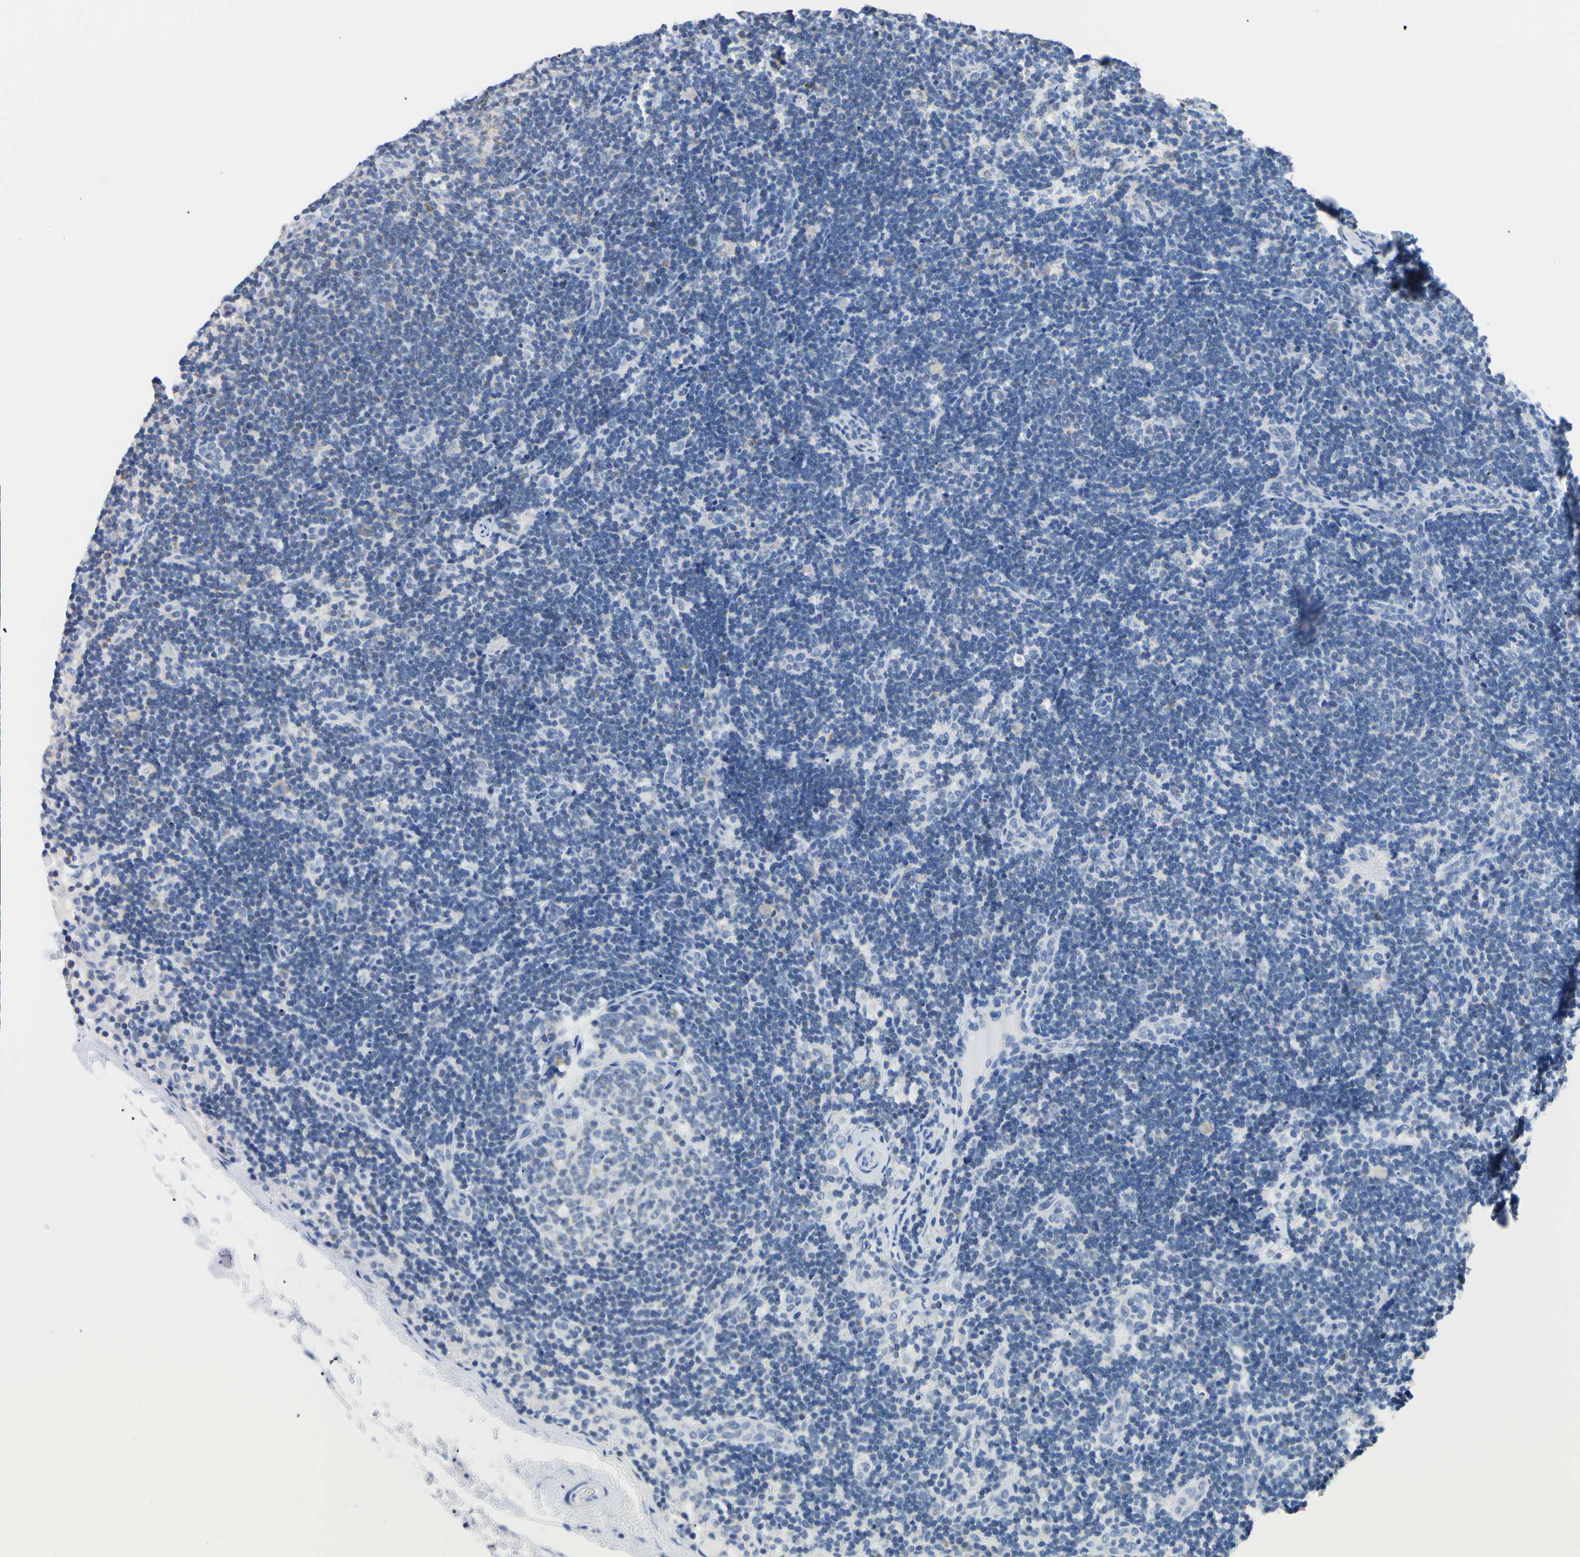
{"staining": {"intensity": "negative", "quantity": "none", "location": "none"}, "tissue": "lymph node", "cell_type": "Germinal center cells", "image_type": "normal", "snomed": [{"axis": "morphology", "description": "Normal tissue, NOS"}, {"axis": "topography", "description": "Lymph node"}], "caption": "This is a micrograph of immunohistochemistry (IHC) staining of unremarkable lymph node, which shows no positivity in germinal center cells.", "gene": "CLPP", "patient": {"sex": "female", "age": 14}}